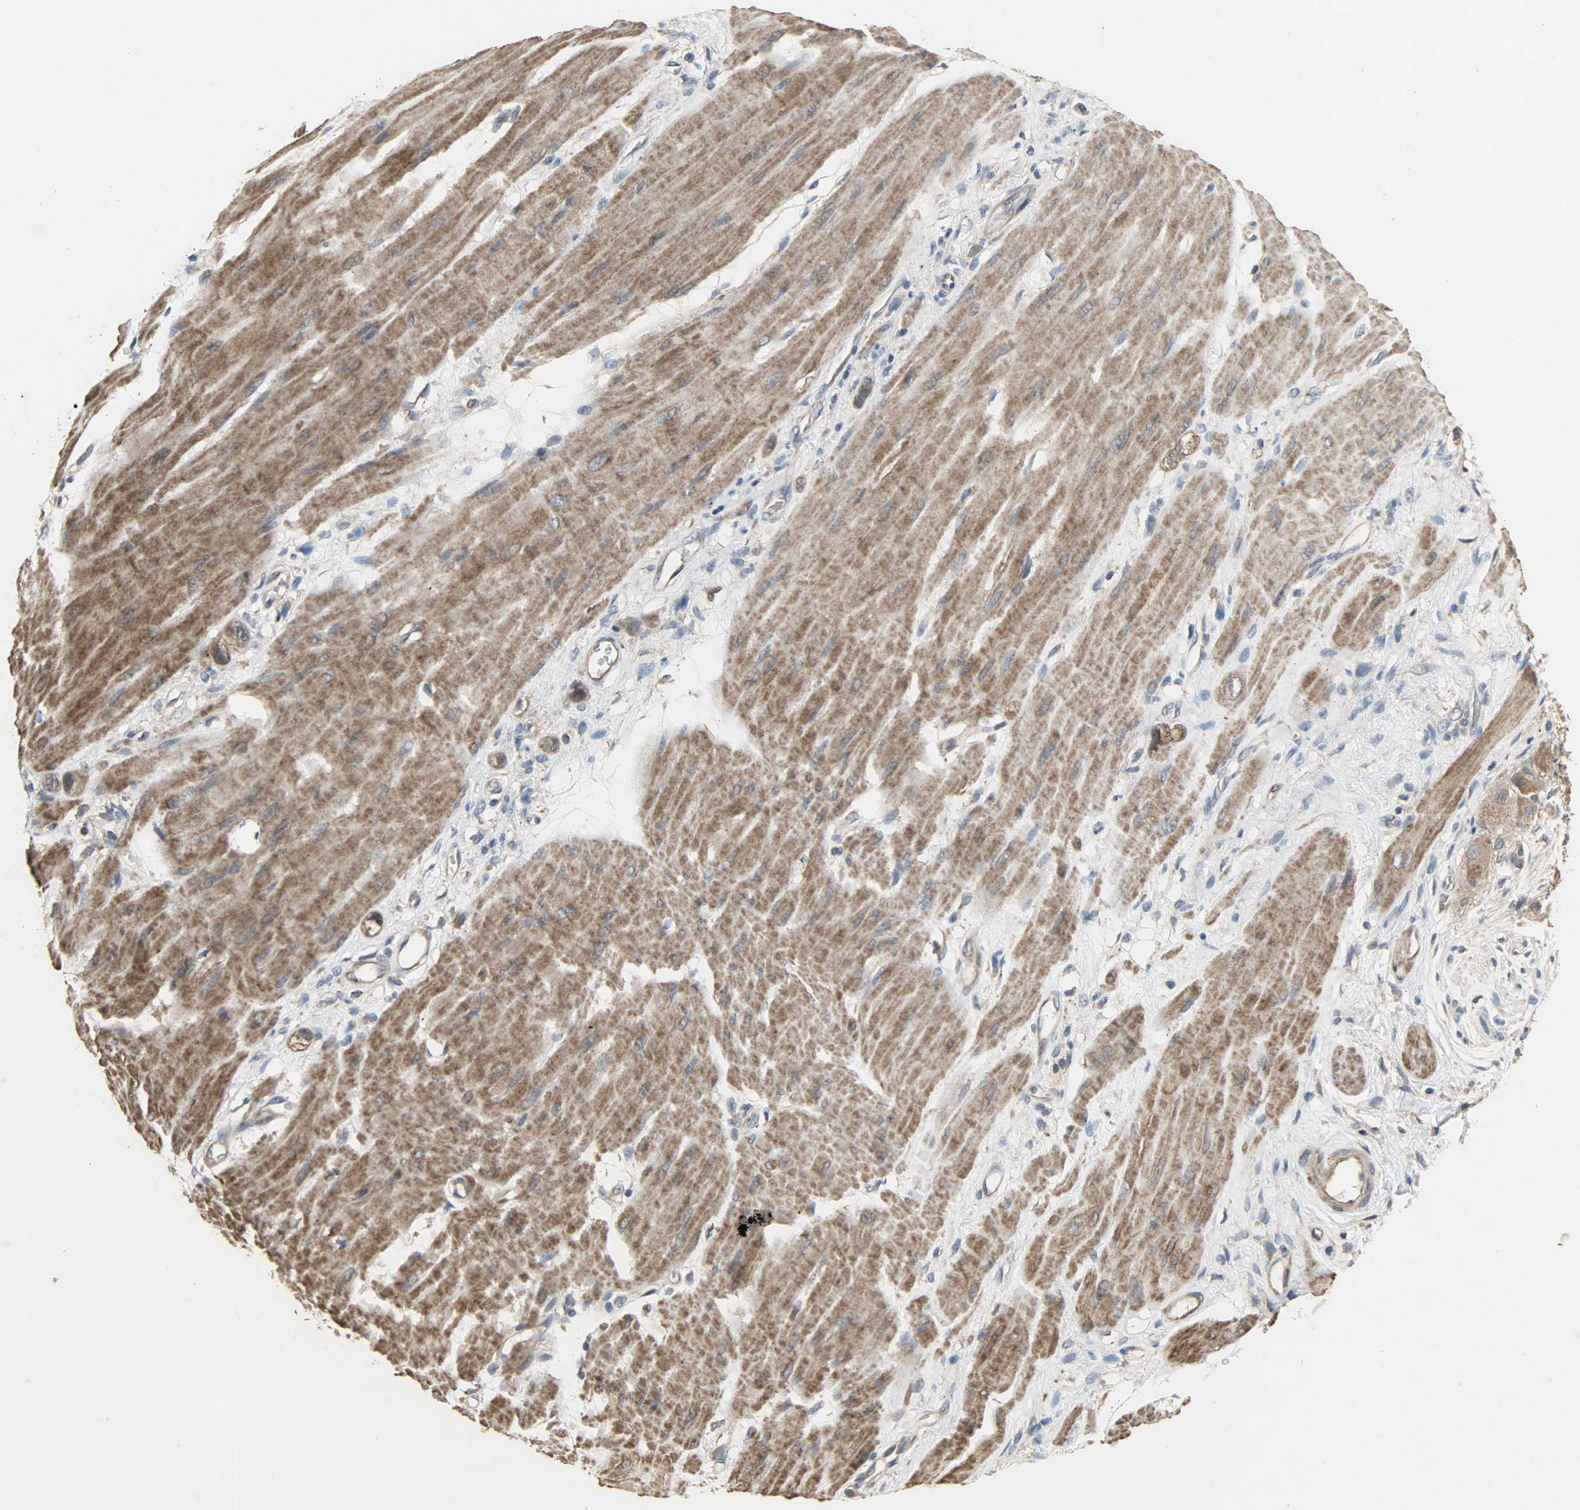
{"staining": {"intensity": "moderate", "quantity": ">75%", "location": "cytoplasmic/membranous"}, "tissue": "stomach cancer", "cell_type": "Tumor cells", "image_type": "cancer", "snomed": [{"axis": "morphology", "description": "Adenocarcinoma, NOS"}, {"axis": "topography", "description": "Stomach"}], "caption": "Protein analysis of stomach cancer (adenocarcinoma) tissue shows moderate cytoplasmic/membranous positivity in about >75% of tumor cells.", "gene": "CDKN2C", "patient": {"sex": "male", "age": 82}}